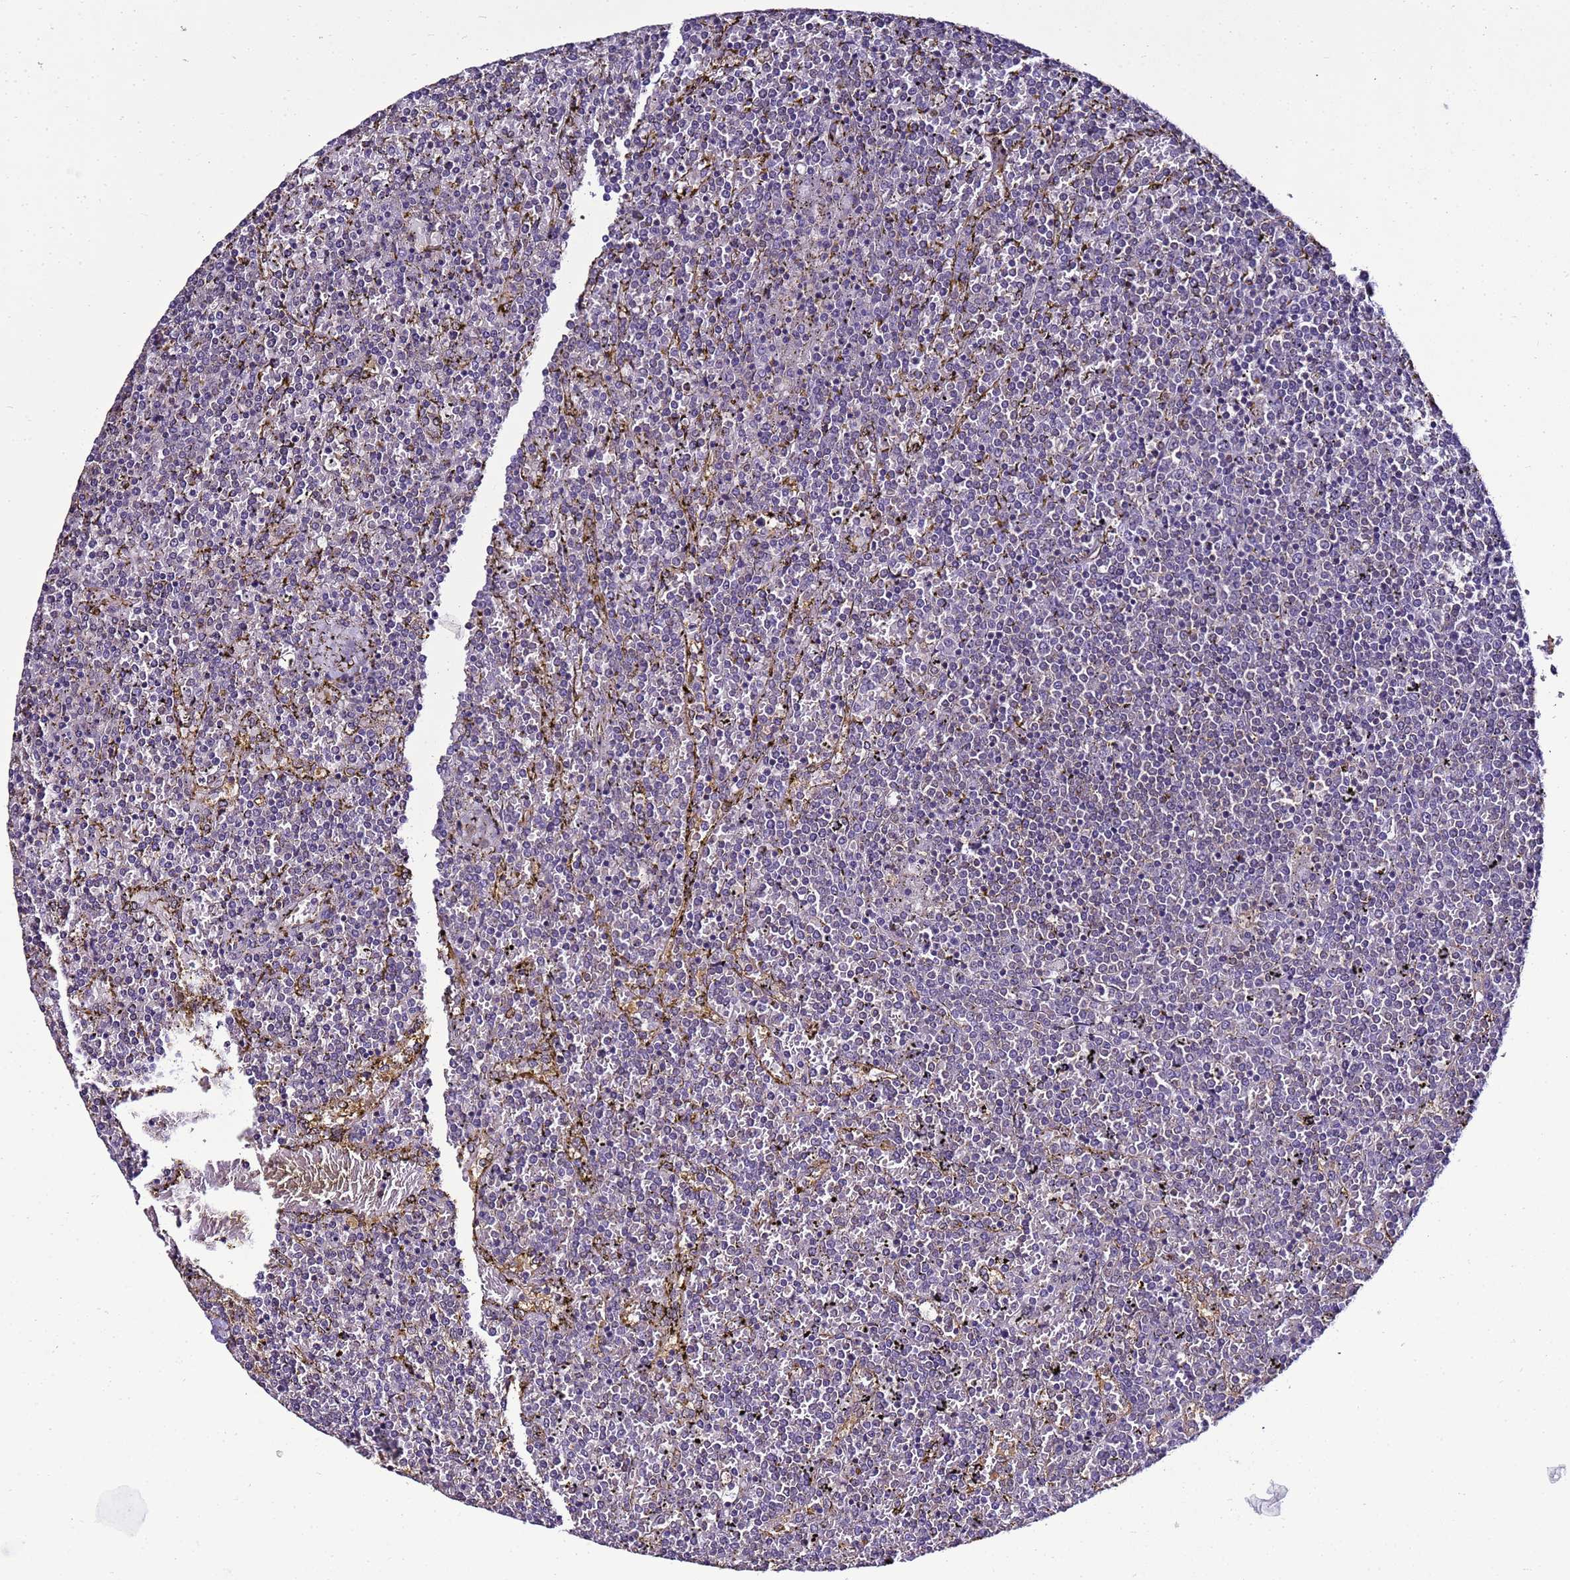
{"staining": {"intensity": "negative", "quantity": "none", "location": "none"}, "tissue": "lymphoma", "cell_type": "Tumor cells", "image_type": "cancer", "snomed": [{"axis": "morphology", "description": "Malignant lymphoma, non-Hodgkin's type, Low grade"}, {"axis": "topography", "description": "Spleen"}], "caption": "Tumor cells are negative for brown protein staining in low-grade malignant lymphoma, non-Hodgkin's type.", "gene": "ENOPH1", "patient": {"sex": "female", "age": 19}}